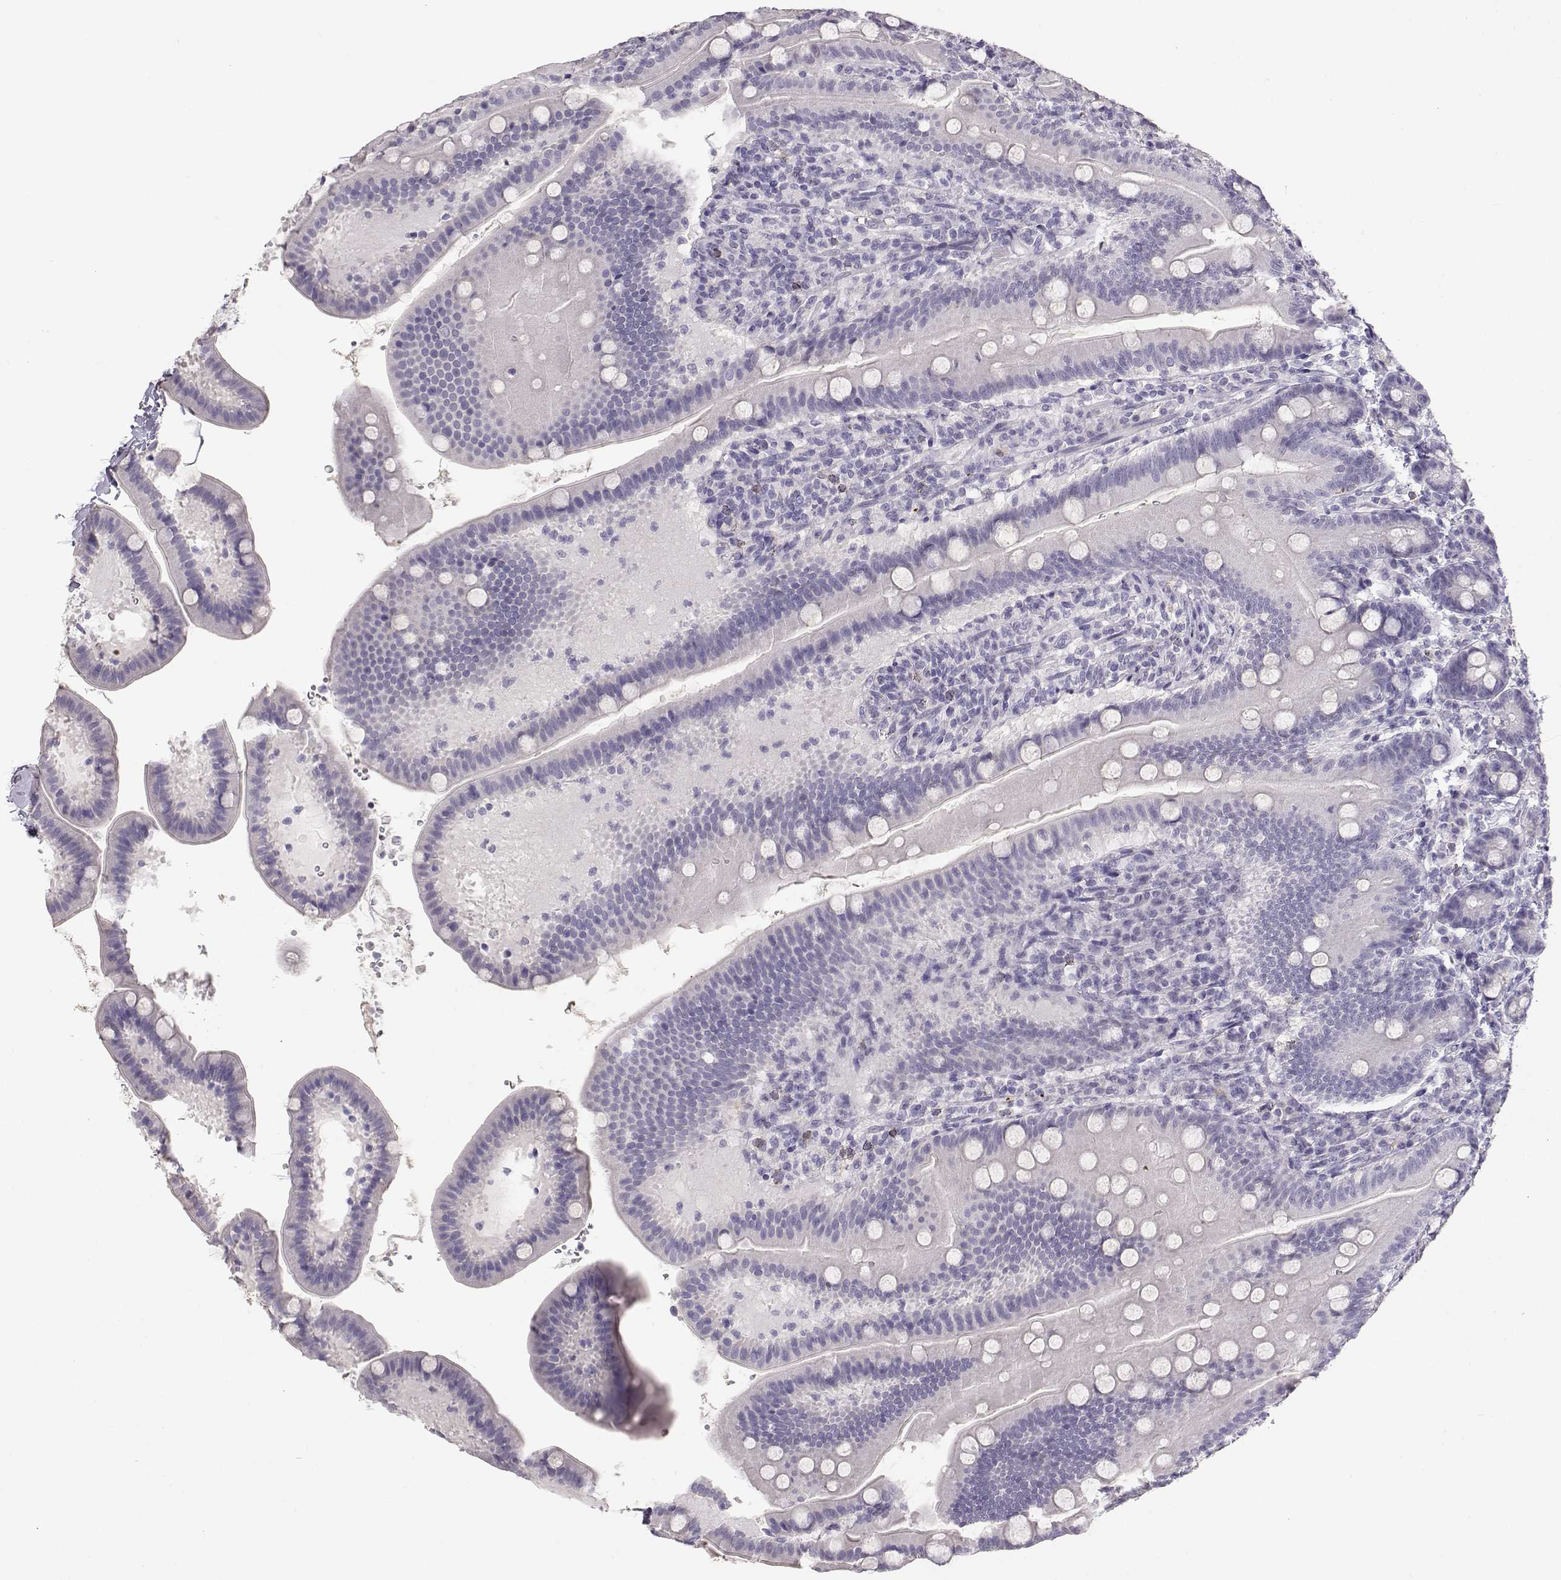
{"staining": {"intensity": "negative", "quantity": "none", "location": "none"}, "tissue": "small intestine", "cell_type": "Glandular cells", "image_type": "normal", "snomed": [{"axis": "morphology", "description": "Normal tissue, NOS"}, {"axis": "topography", "description": "Small intestine"}], "caption": "Immunohistochemical staining of benign human small intestine exhibits no significant positivity in glandular cells.", "gene": "NUTM1", "patient": {"sex": "male", "age": 66}}